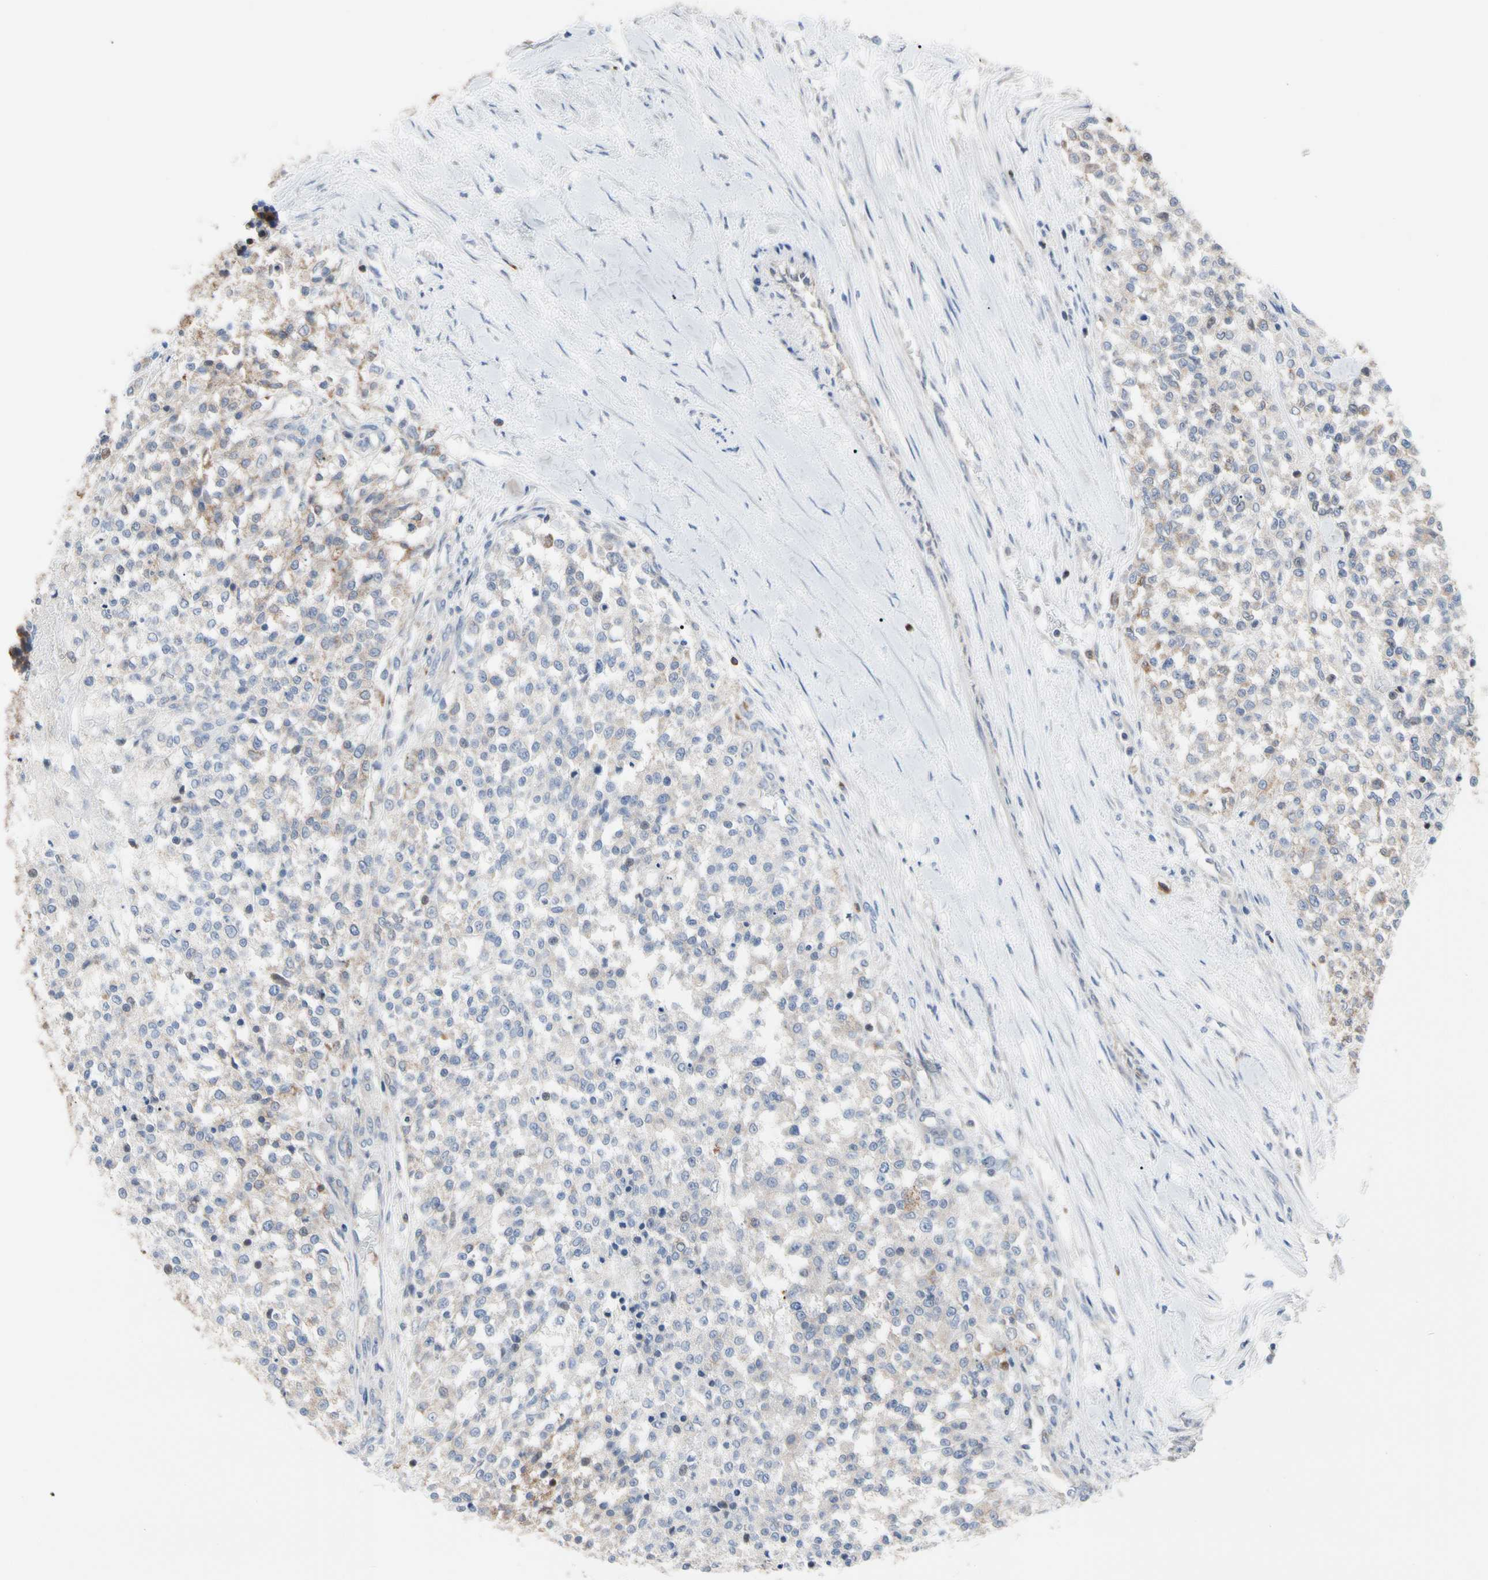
{"staining": {"intensity": "weak", "quantity": "<25%", "location": "cytoplasmic/membranous"}, "tissue": "testis cancer", "cell_type": "Tumor cells", "image_type": "cancer", "snomed": [{"axis": "morphology", "description": "Seminoma, NOS"}, {"axis": "topography", "description": "Testis"}], "caption": "This is an immunohistochemistry (IHC) image of human seminoma (testis). There is no staining in tumor cells.", "gene": "MCL1", "patient": {"sex": "male", "age": 59}}